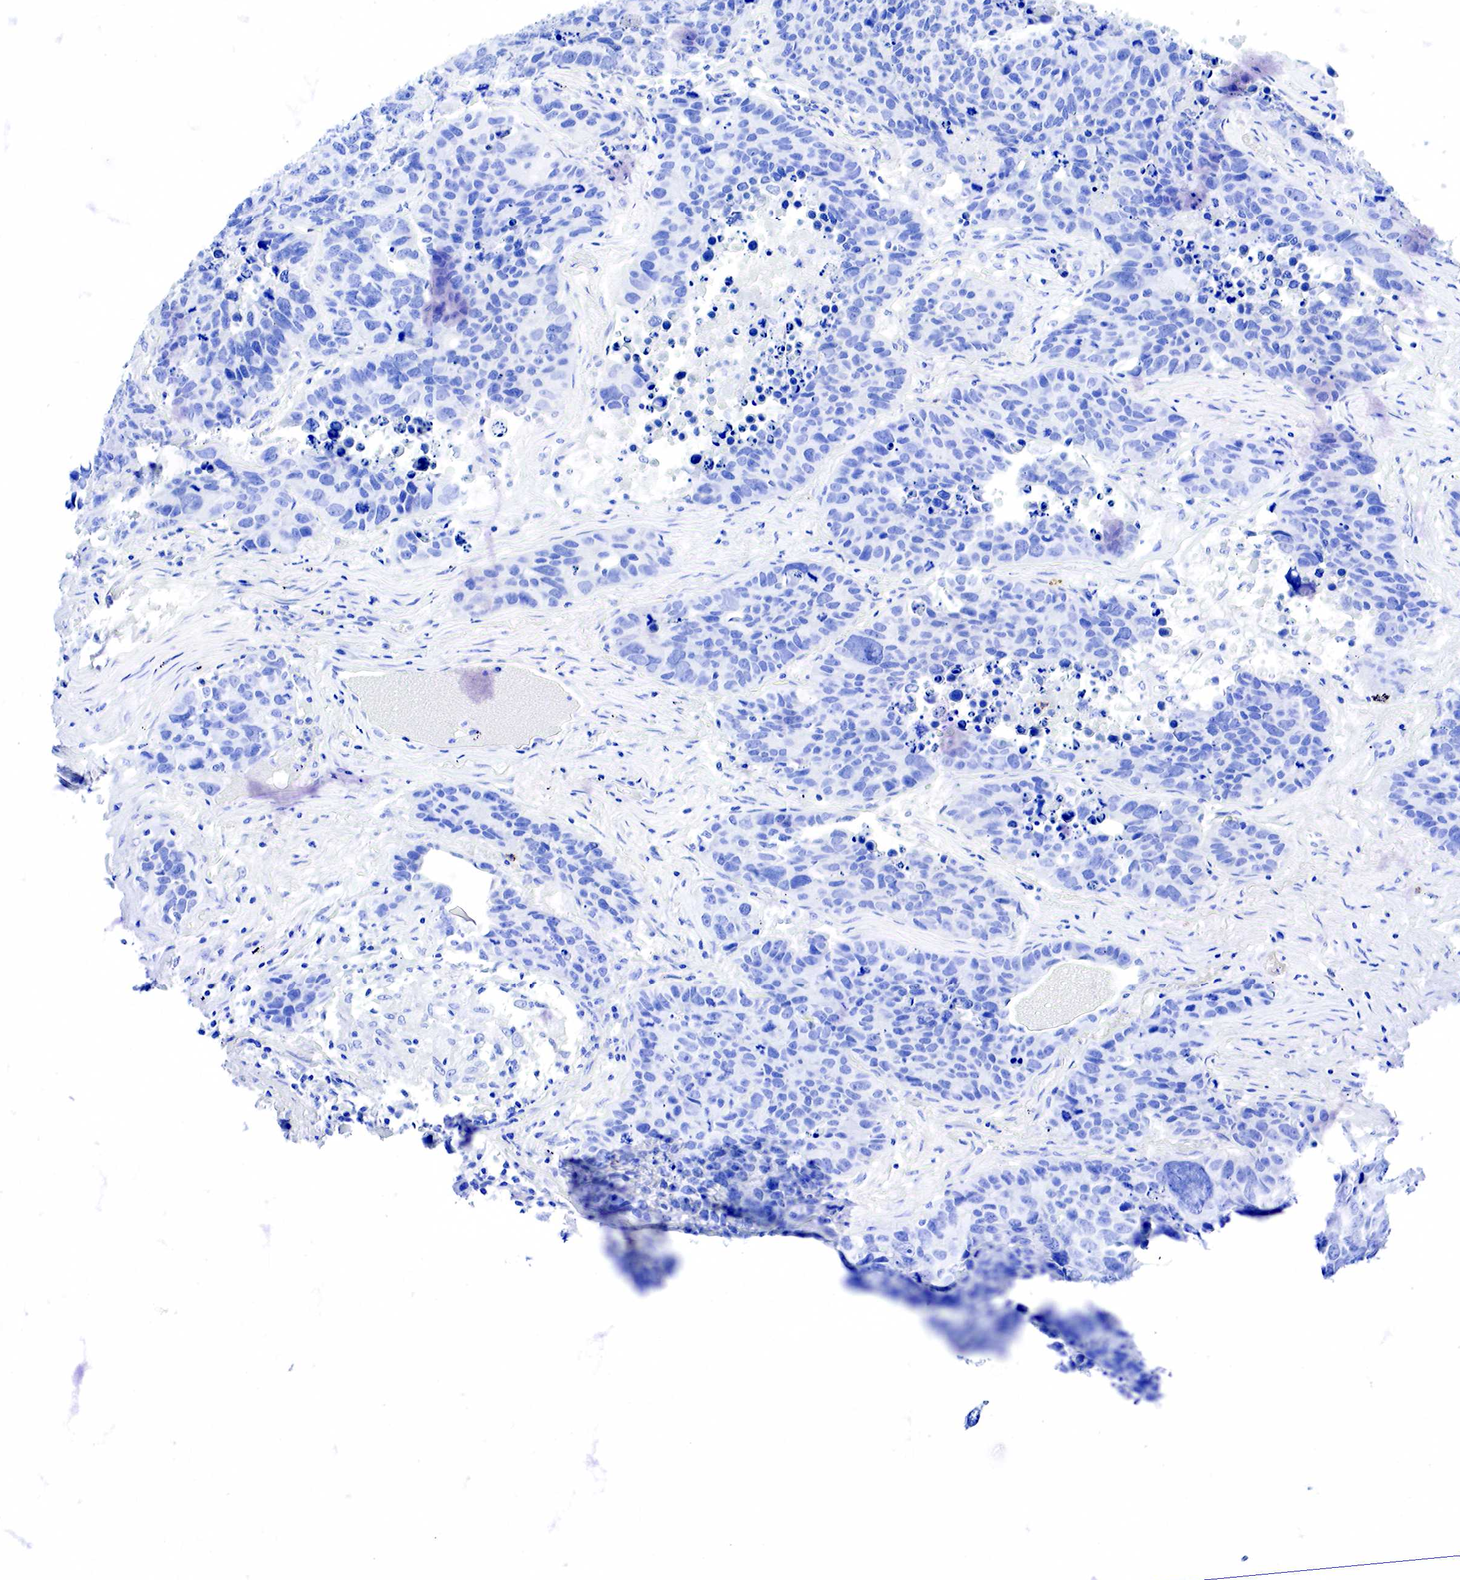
{"staining": {"intensity": "negative", "quantity": "none", "location": "none"}, "tissue": "lung cancer", "cell_type": "Tumor cells", "image_type": "cancer", "snomed": [{"axis": "morphology", "description": "Carcinoid, malignant, NOS"}, {"axis": "topography", "description": "Lung"}], "caption": "High power microscopy micrograph of an IHC image of lung cancer, revealing no significant expression in tumor cells.", "gene": "FUT4", "patient": {"sex": "male", "age": 60}}